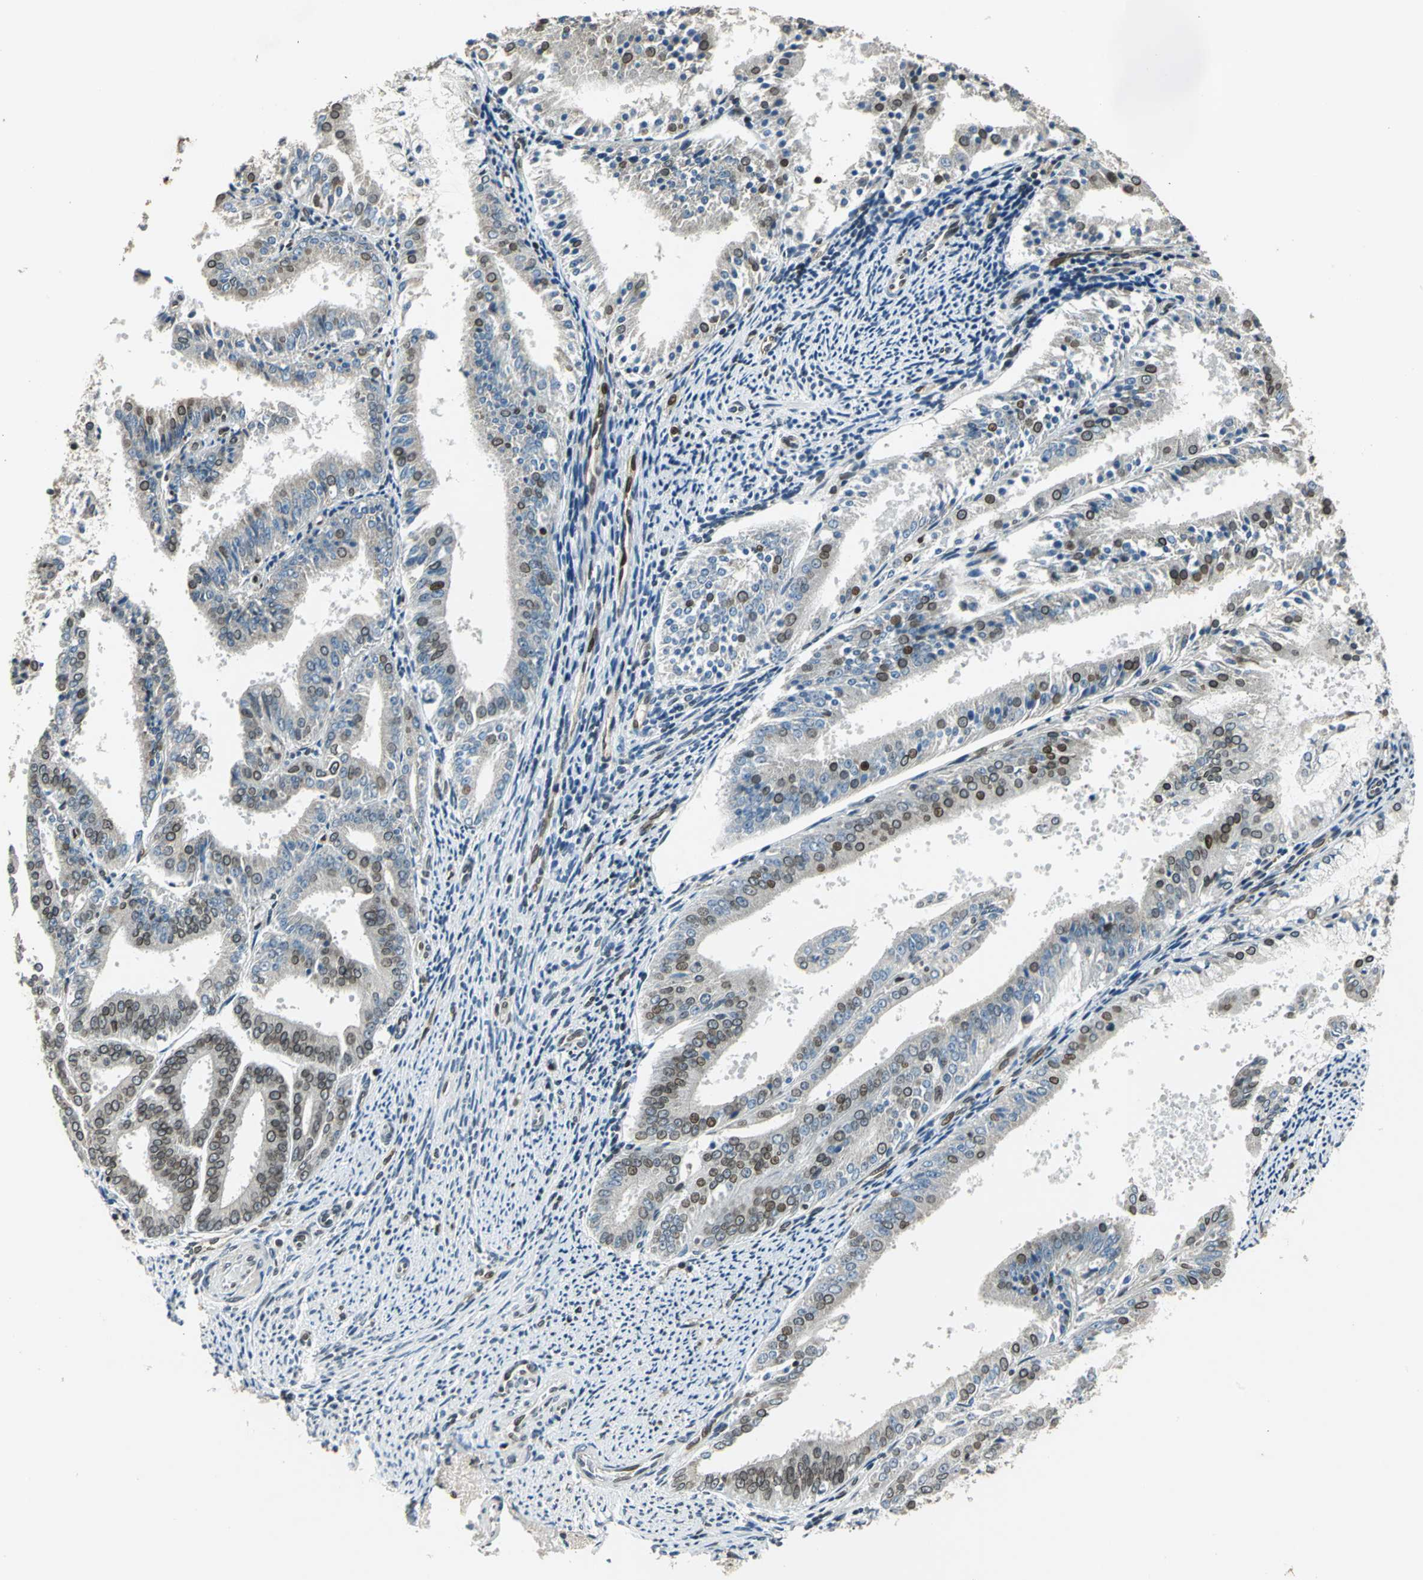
{"staining": {"intensity": "weak", "quantity": "<25%", "location": "cytoplasmic/membranous,nuclear"}, "tissue": "endometrial cancer", "cell_type": "Tumor cells", "image_type": "cancer", "snomed": [{"axis": "morphology", "description": "Adenocarcinoma, NOS"}, {"axis": "topography", "description": "Endometrium"}], "caption": "Tumor cells are negative for brown protein staining in endometrial cancer (adenocarcinoma).", "gene": "BRIP1", "patient": {"sex": "female", "age": 63}}